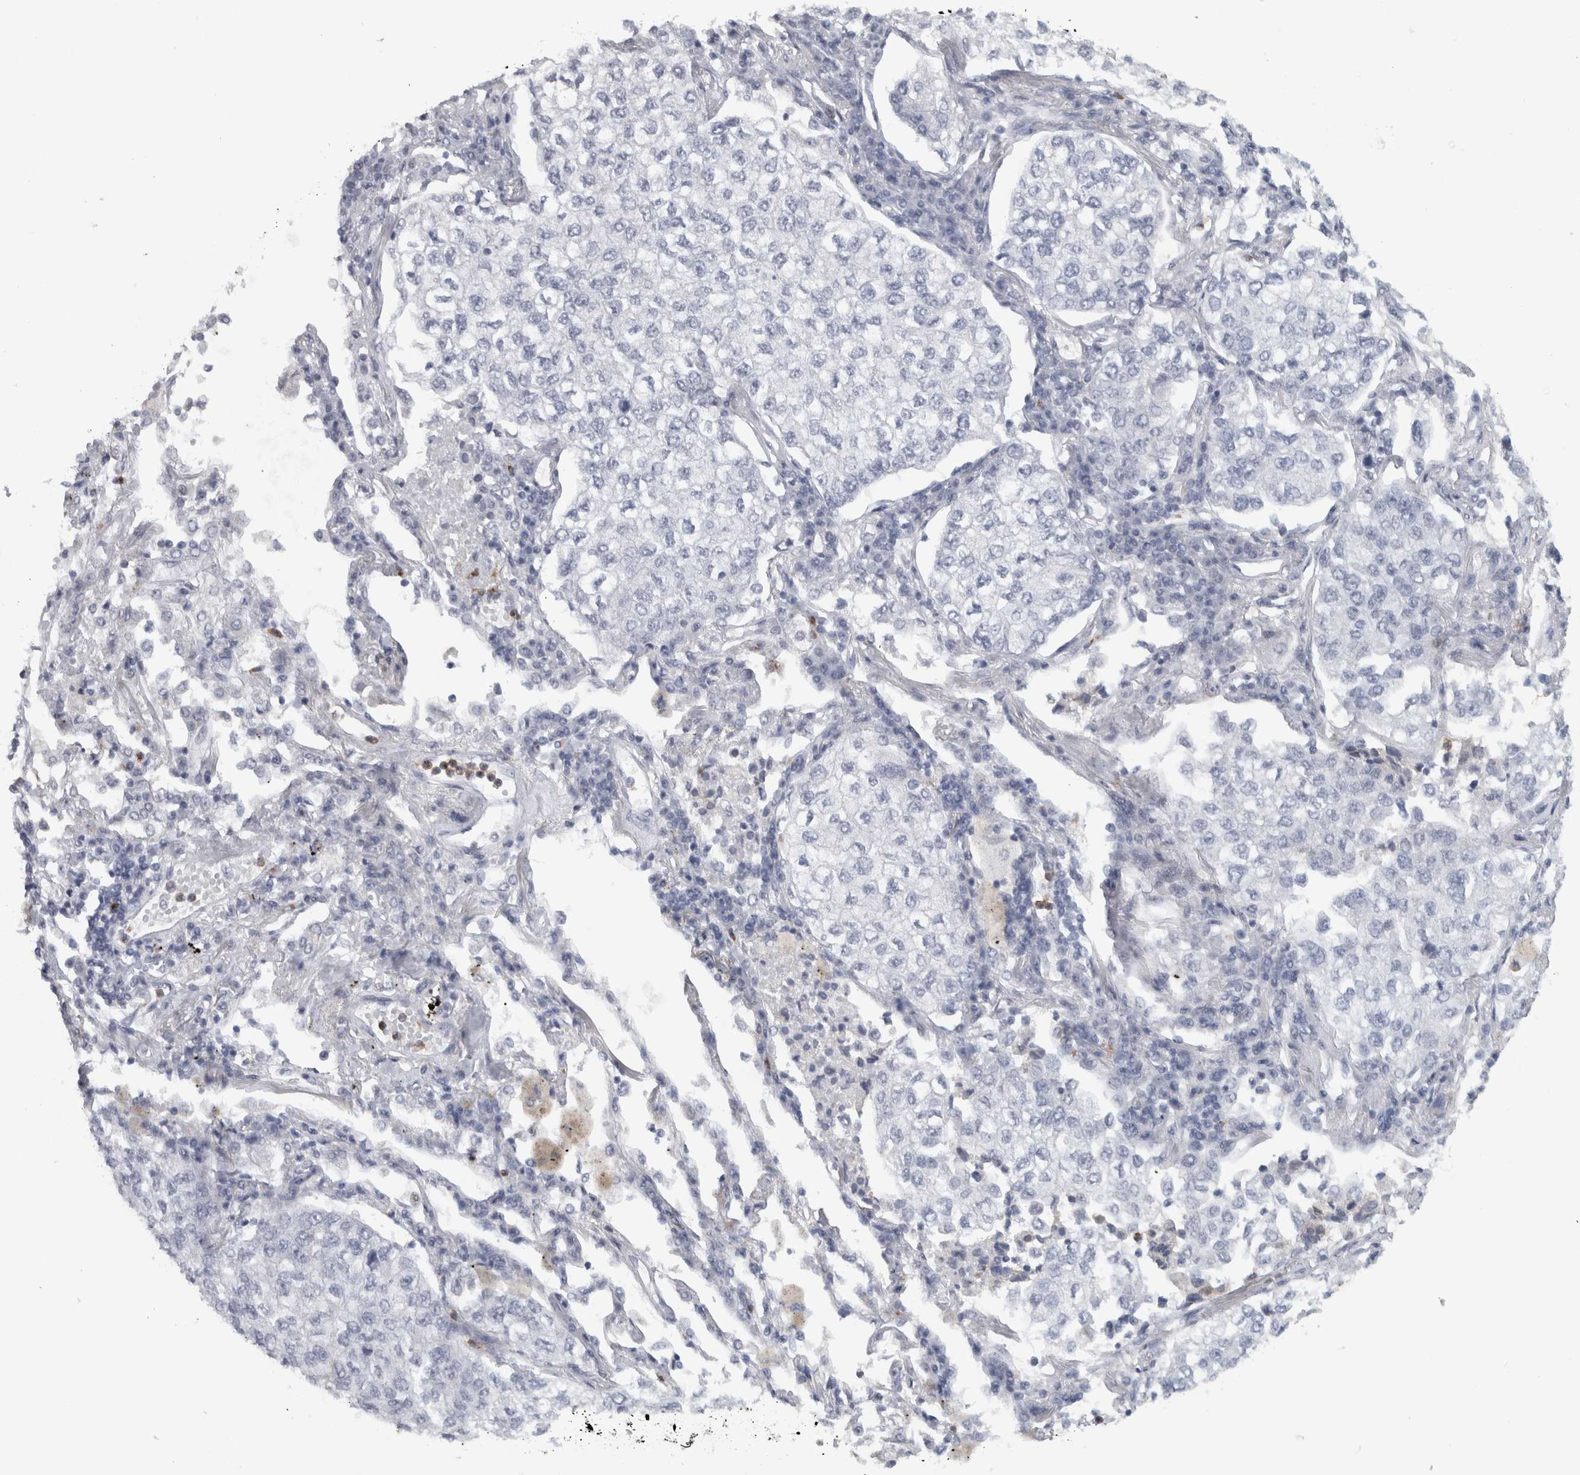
{"staining": {"intensity": "negative", "quantity": "none", "location": "none"}, "tissue": "lung cancer", "cell_type": "Tumor cells", "image_type": "cancer", "snomed": [{"axis": "morphology", "description": "Adenocarcinoma, NOS"}, {"axis": "topography", "description": "Lung"}], "caption": "Immunohistochemical staining of lung cancer demonstrates no significant expression in tumor cells.", "gene": "PTPRN2", "patient": {"sex": "male", "age": 63}}